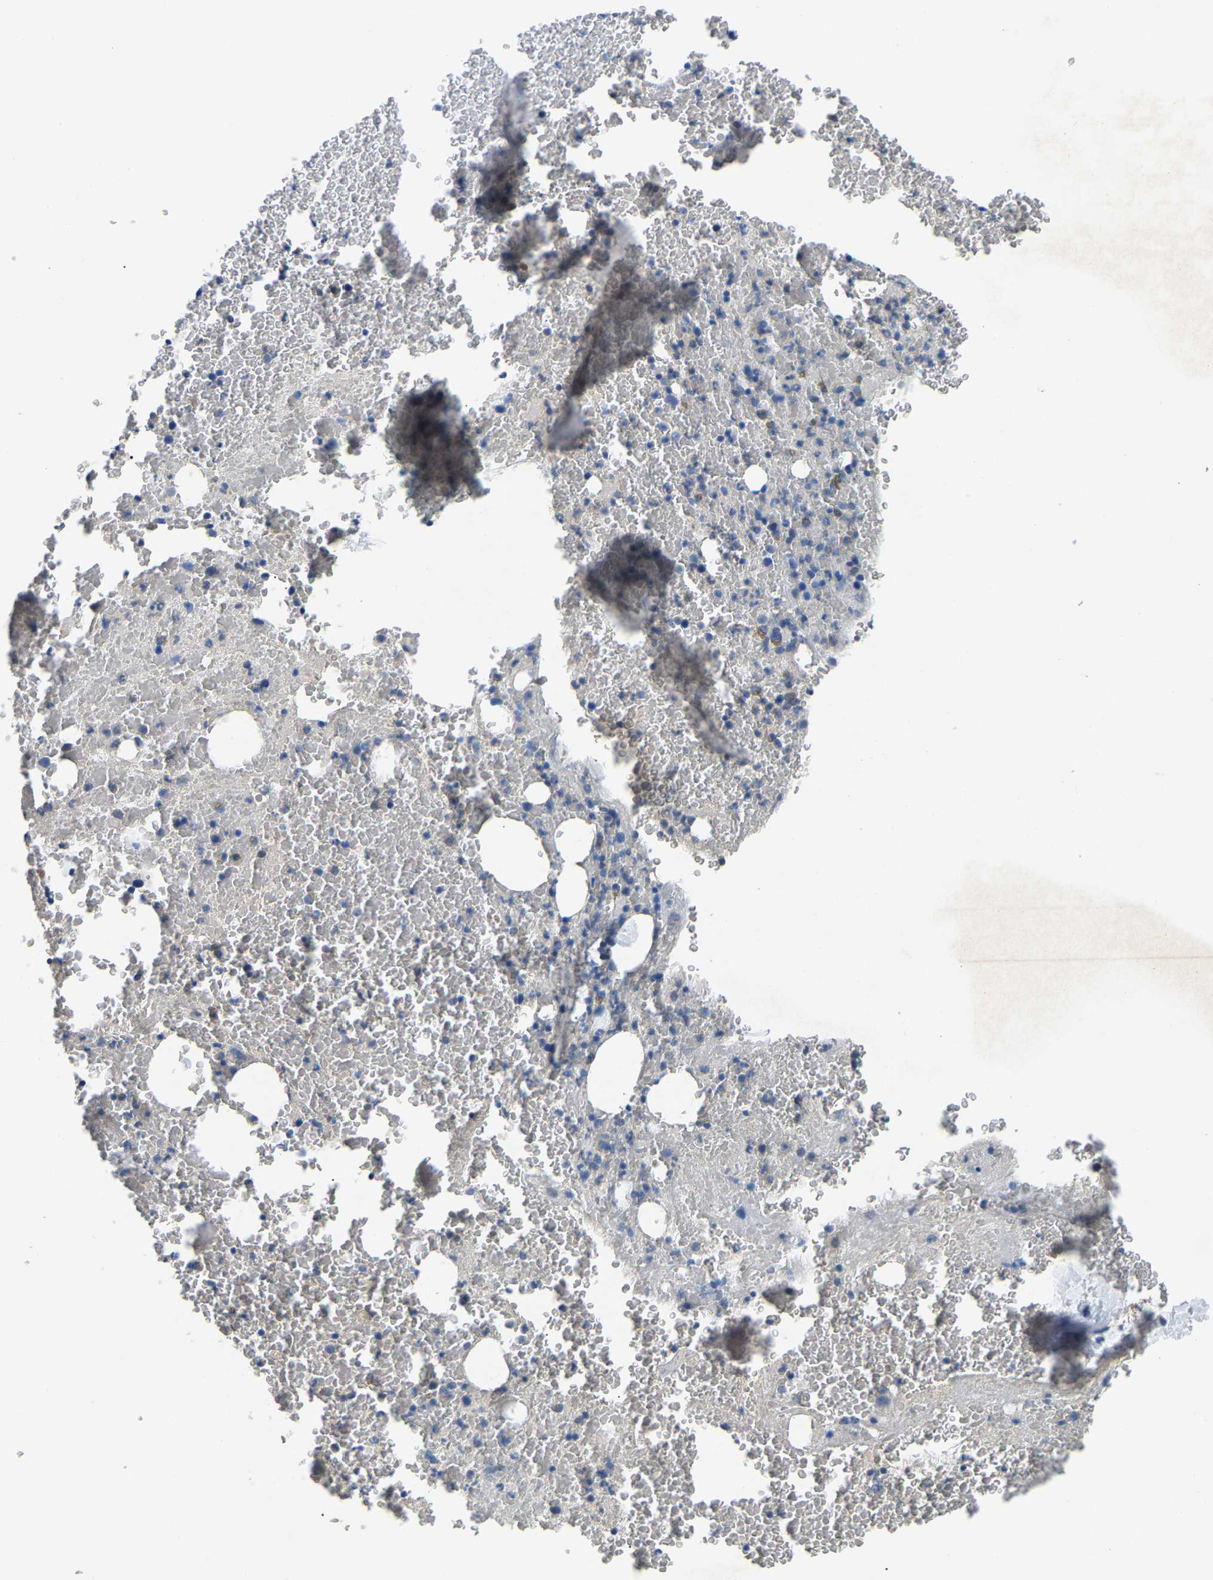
{"staining": {"intensity": "moderate", "quantity": "<25%", "location": "cytoplasmic/membranous"}, "tissue": "bone marrow", "cell_type": "Hematopoietic cells", "image_type": "normal", "snomed": [{"axis": "morphology", "description": "Normal tissue, NOS"}, {"axis": "morphology", "description": "Inflammation, NOS"}, {"axis": "topography", "description": "Bone marrow"}], "caption": "This photomicrograph reveals benign bone marrow stained with immunohistochemistry to label a protein in brown. The cytoplasmic/membranous of hematopoietic cells show moderate positivity for the protein. Nuclei are counter-stained blue.", "gene": "DNAAF5", "patient": {"sex": "male", "age": 47}}